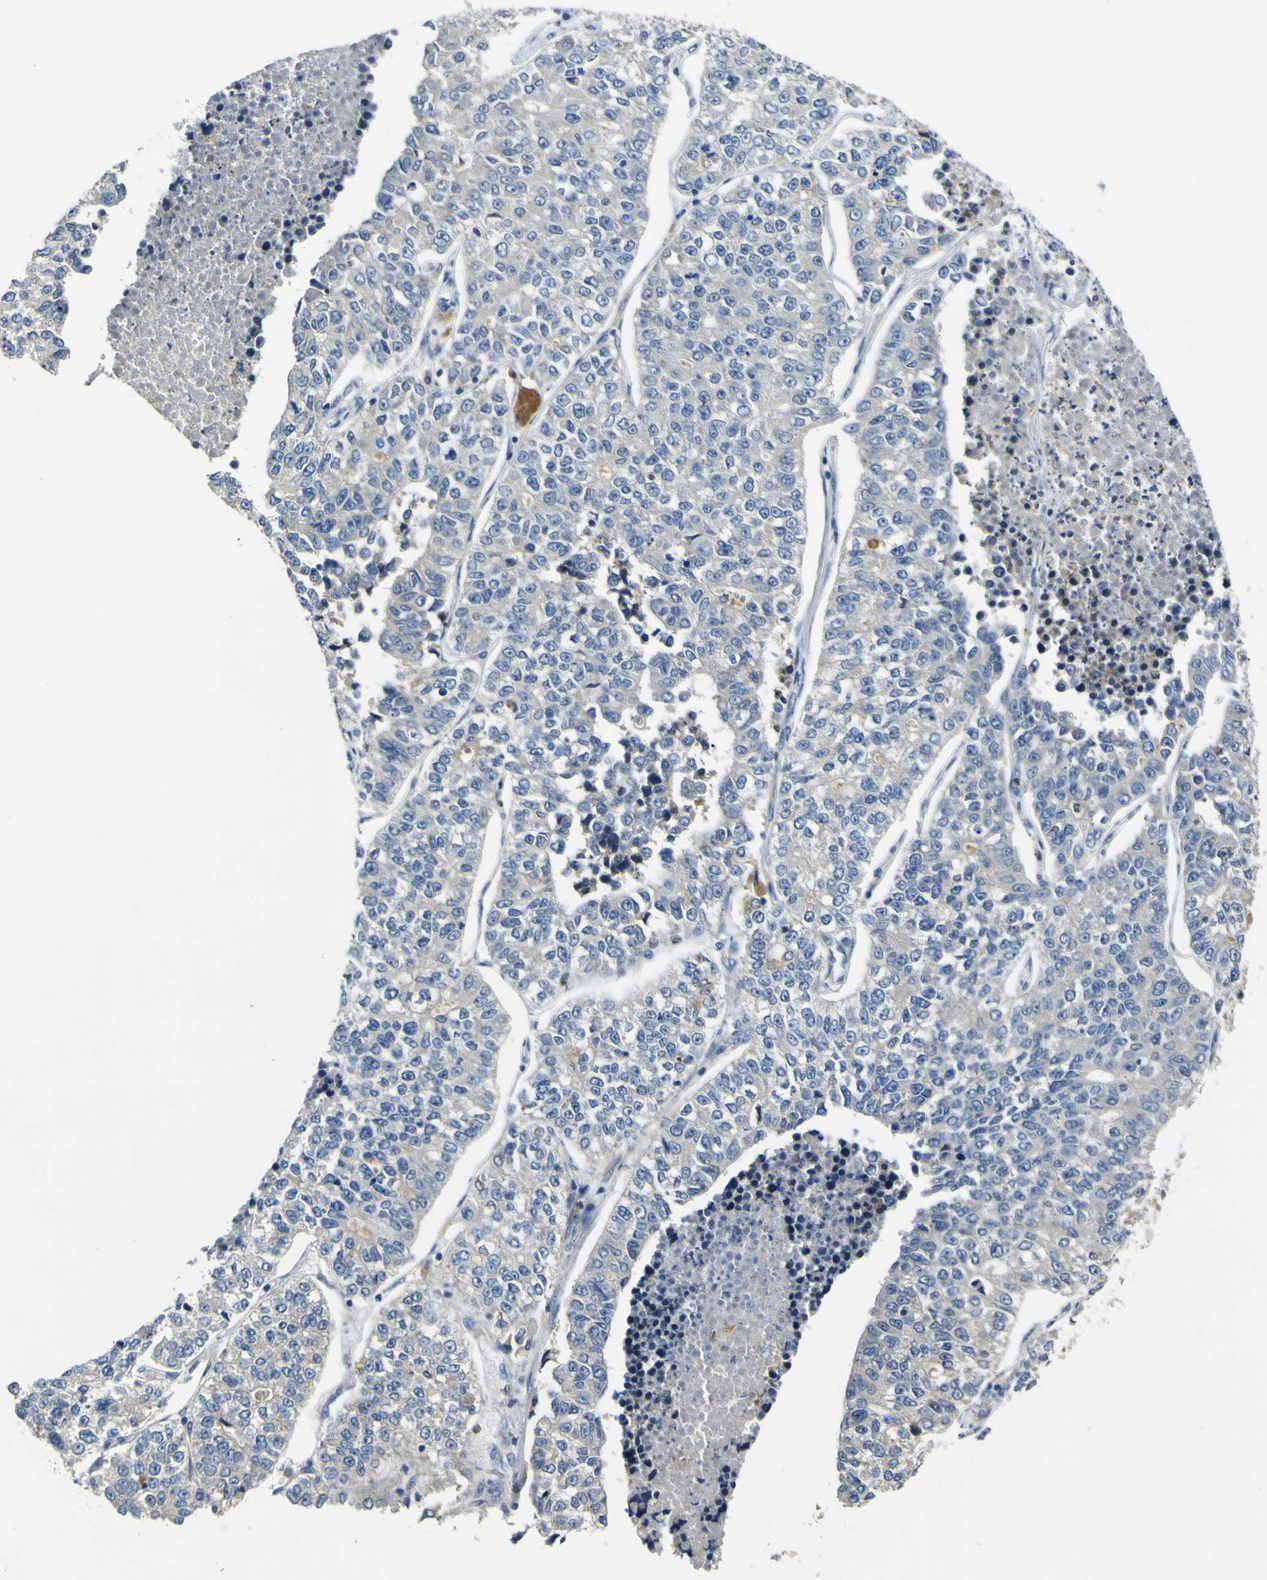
{"staining": {"intensity": "negative", "quantity": "none", "location": "none"}, "tissue": "lung cancer", "cell_type": "Tumor cells", "image_type": "cancer", "snomed": [{"axis": "morphology", "description": "Adenocarcinoma, NOS"}, {"axis": "topography", "description": "Lung"}], "caption": "A photomicrograph of lung adenocarcinoma stained for a protein shows no brown staining in tumor cells.", "gene": "LDLR", "patient": {"sex": "male", "age": 49}}